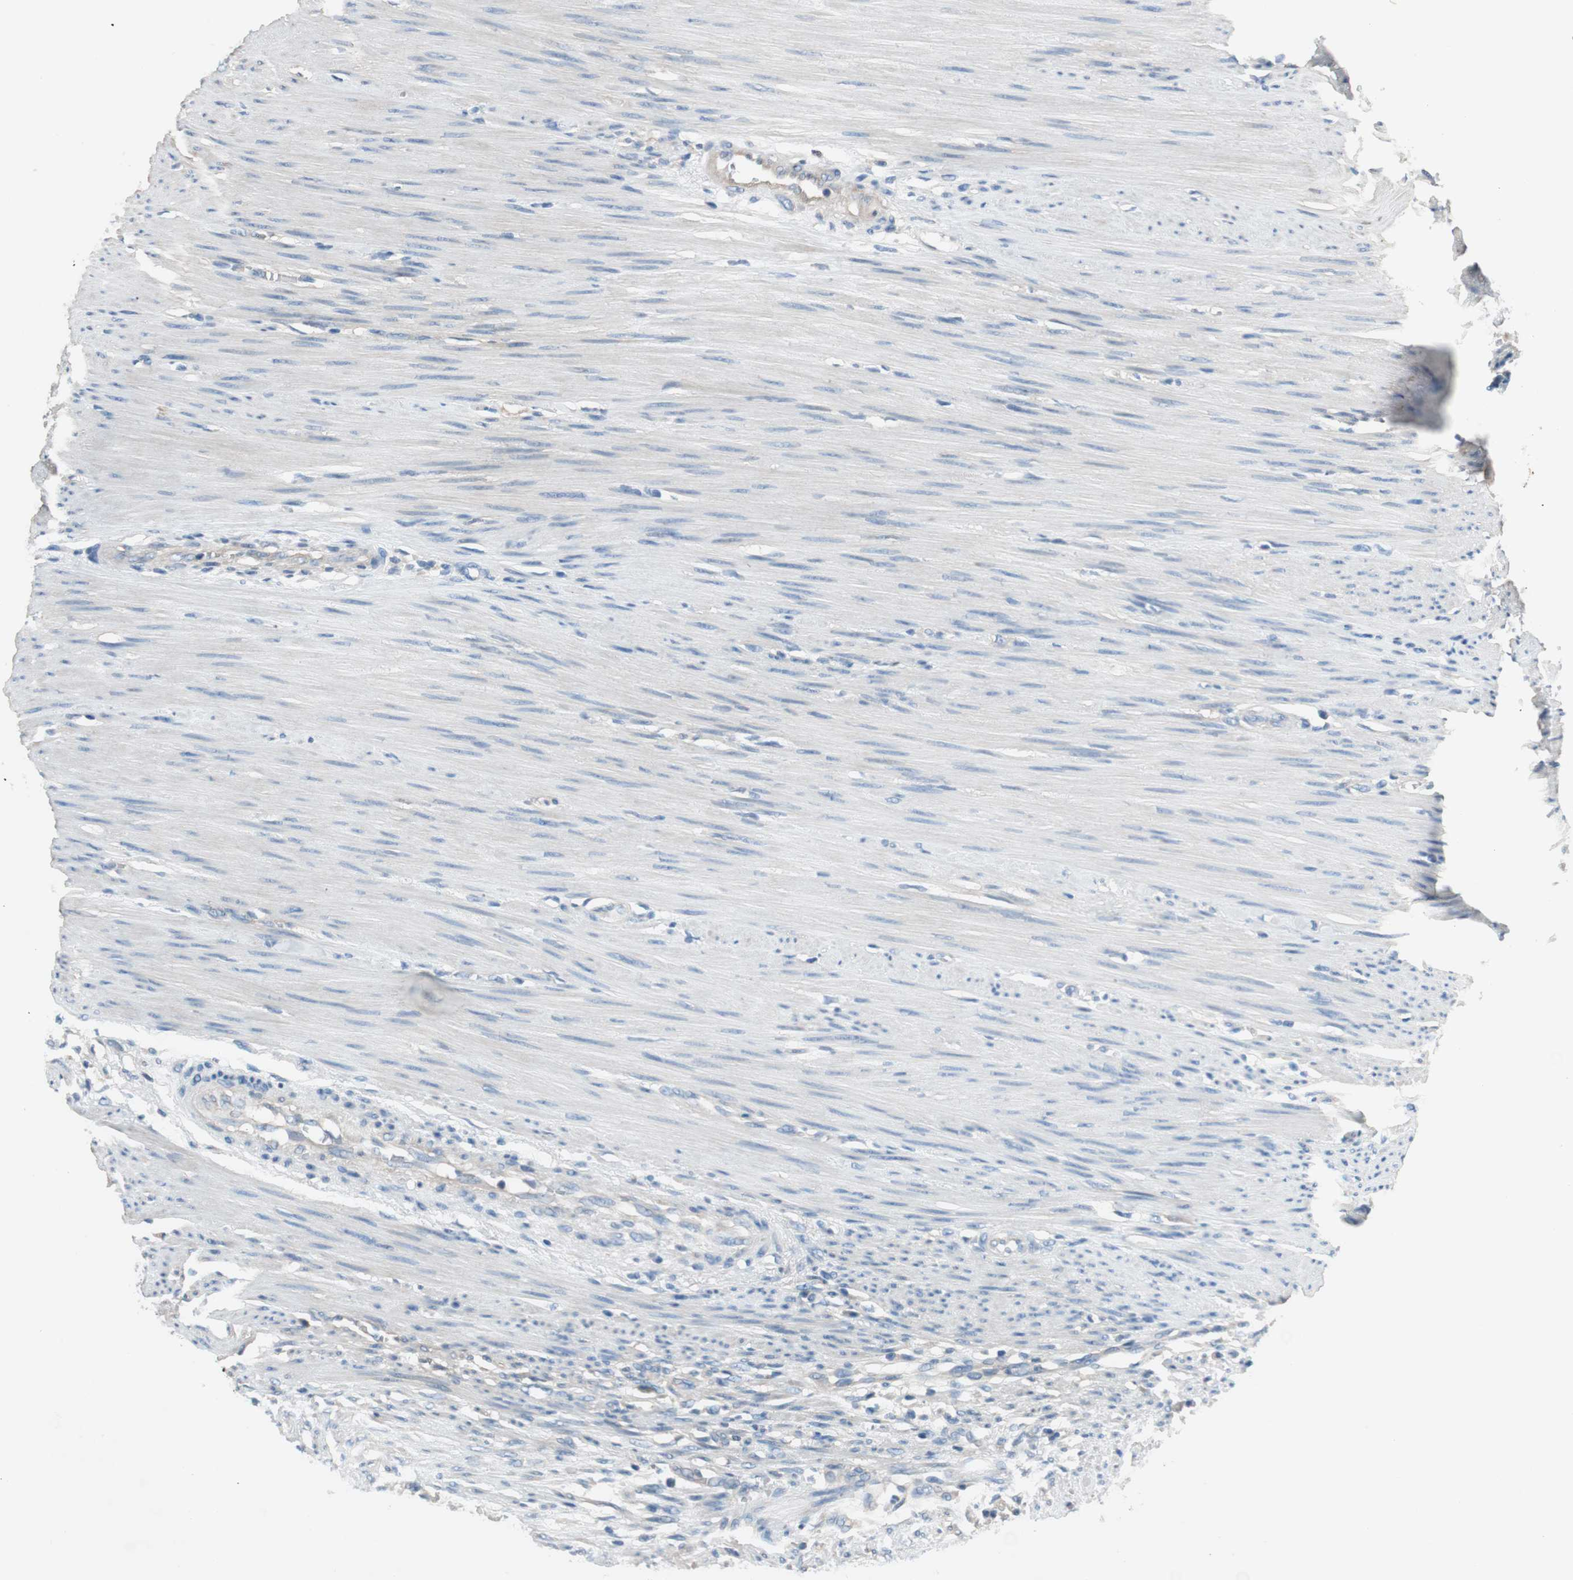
{"staining": {"intensity": "negative", "quantity": "none", "location": "none"}, "tissue": "colorectal cancer", "cell_type": "Tumor cells", "image_type": "cancer", "snomed": [{"axis": "morphology", "description": "Adenocarcinoma, NOS"}, {"axis": "topography", "description": "Colon"}], "caption": "IHC micrograph of human adenocarcinoma (colorectal) stained for a protein (brown), which exhibits no expression in tumor cells.", "gene": "CALML3", "patient": {"sex": "female", "age": 57}}